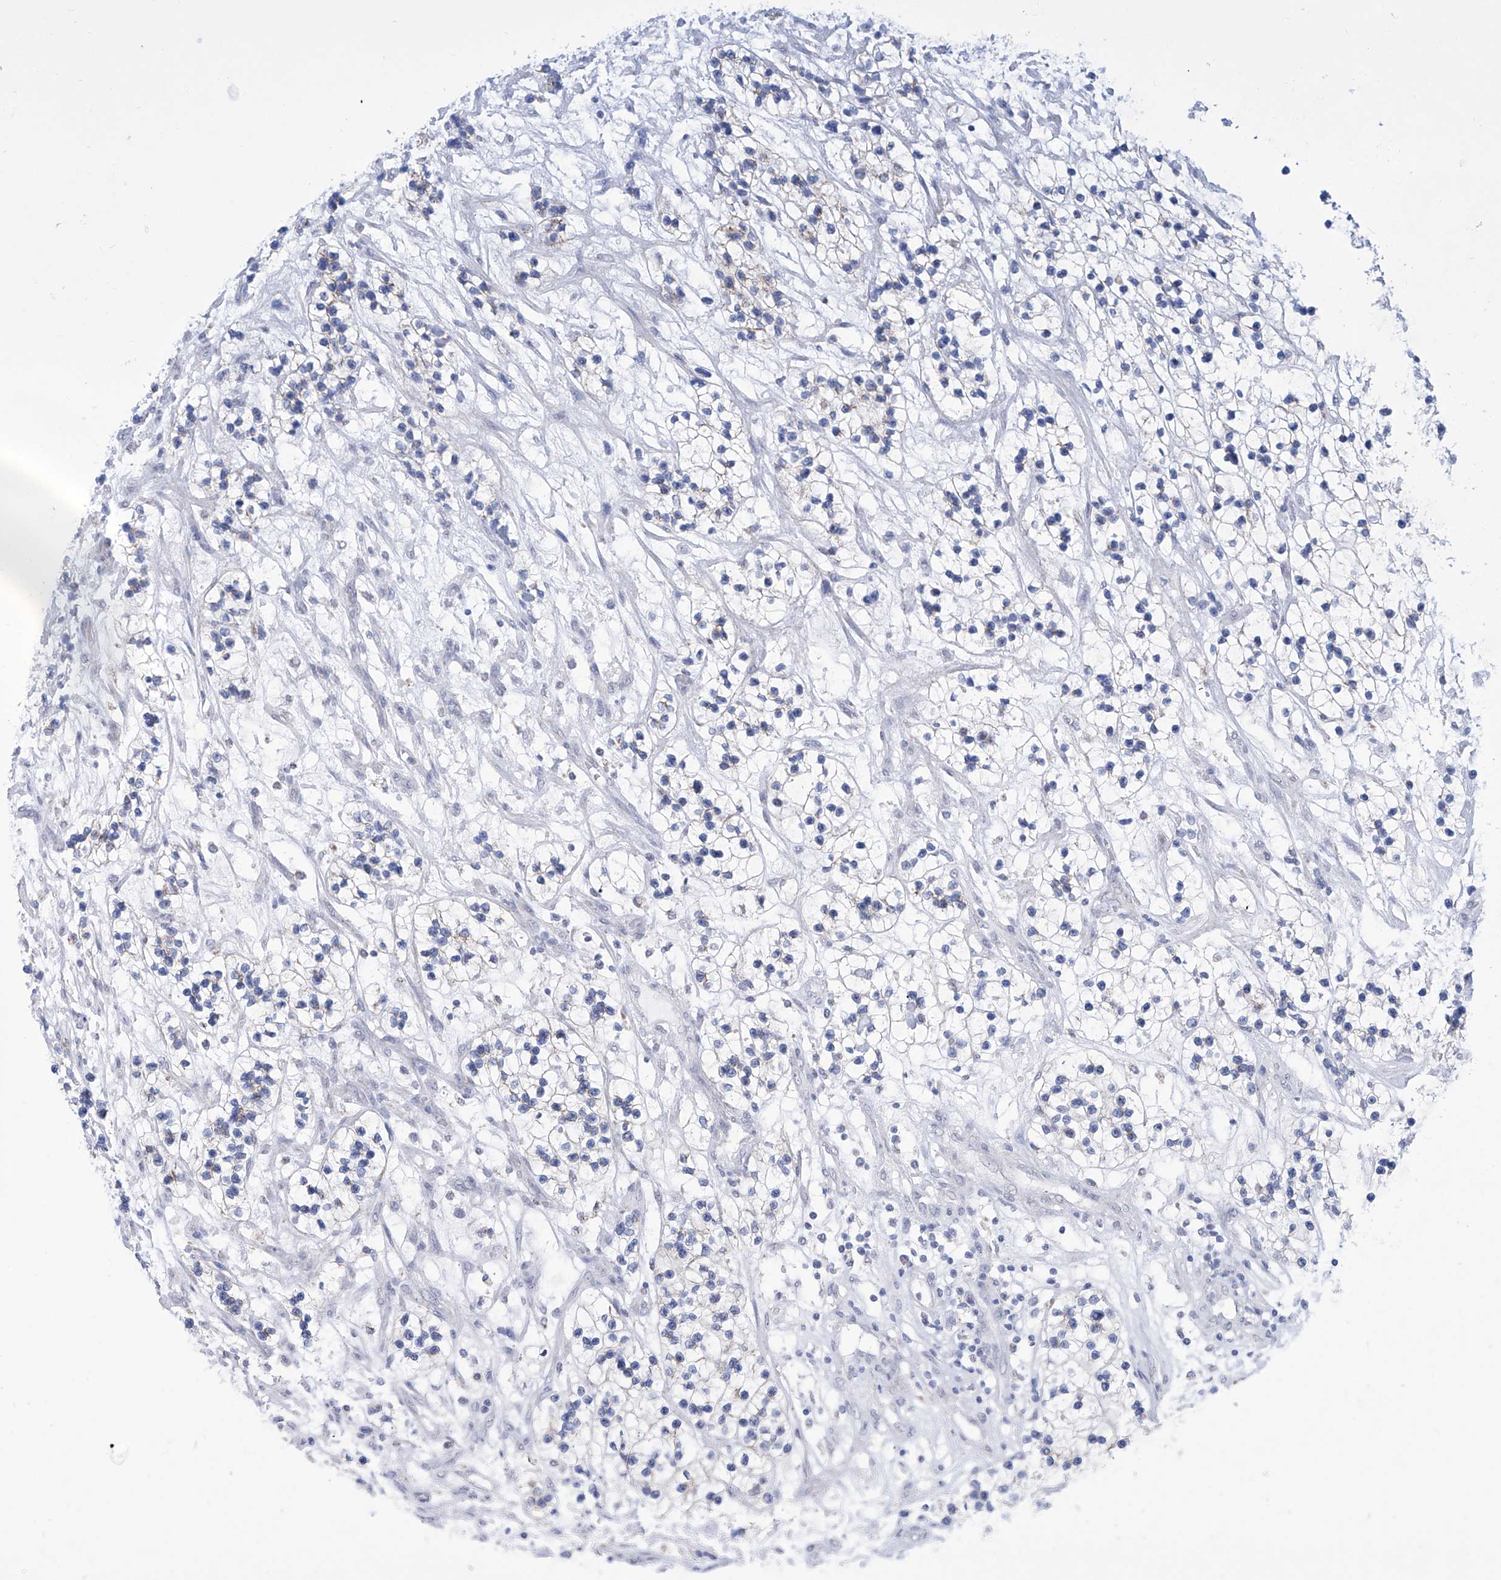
{"staining": {"intensity": "negative", "quantity": "none", "location": "none"}, "tissue": "renal cancer", "cell_type": "Tumor cells", "image_type": "cancer", "snomed": [{"axis": "morphology", "description": "Adenocarcinoma, NOS"}, {"axis": "topography", "description": "Kidney"}], "caption": "Immunohistochemistry (IHC) of human renal cancer (adenocarcinoma) shows no positivity in tumor cells.", "gene": "ALDH6A1", "patient": {"sex": "female", "age": 57}}